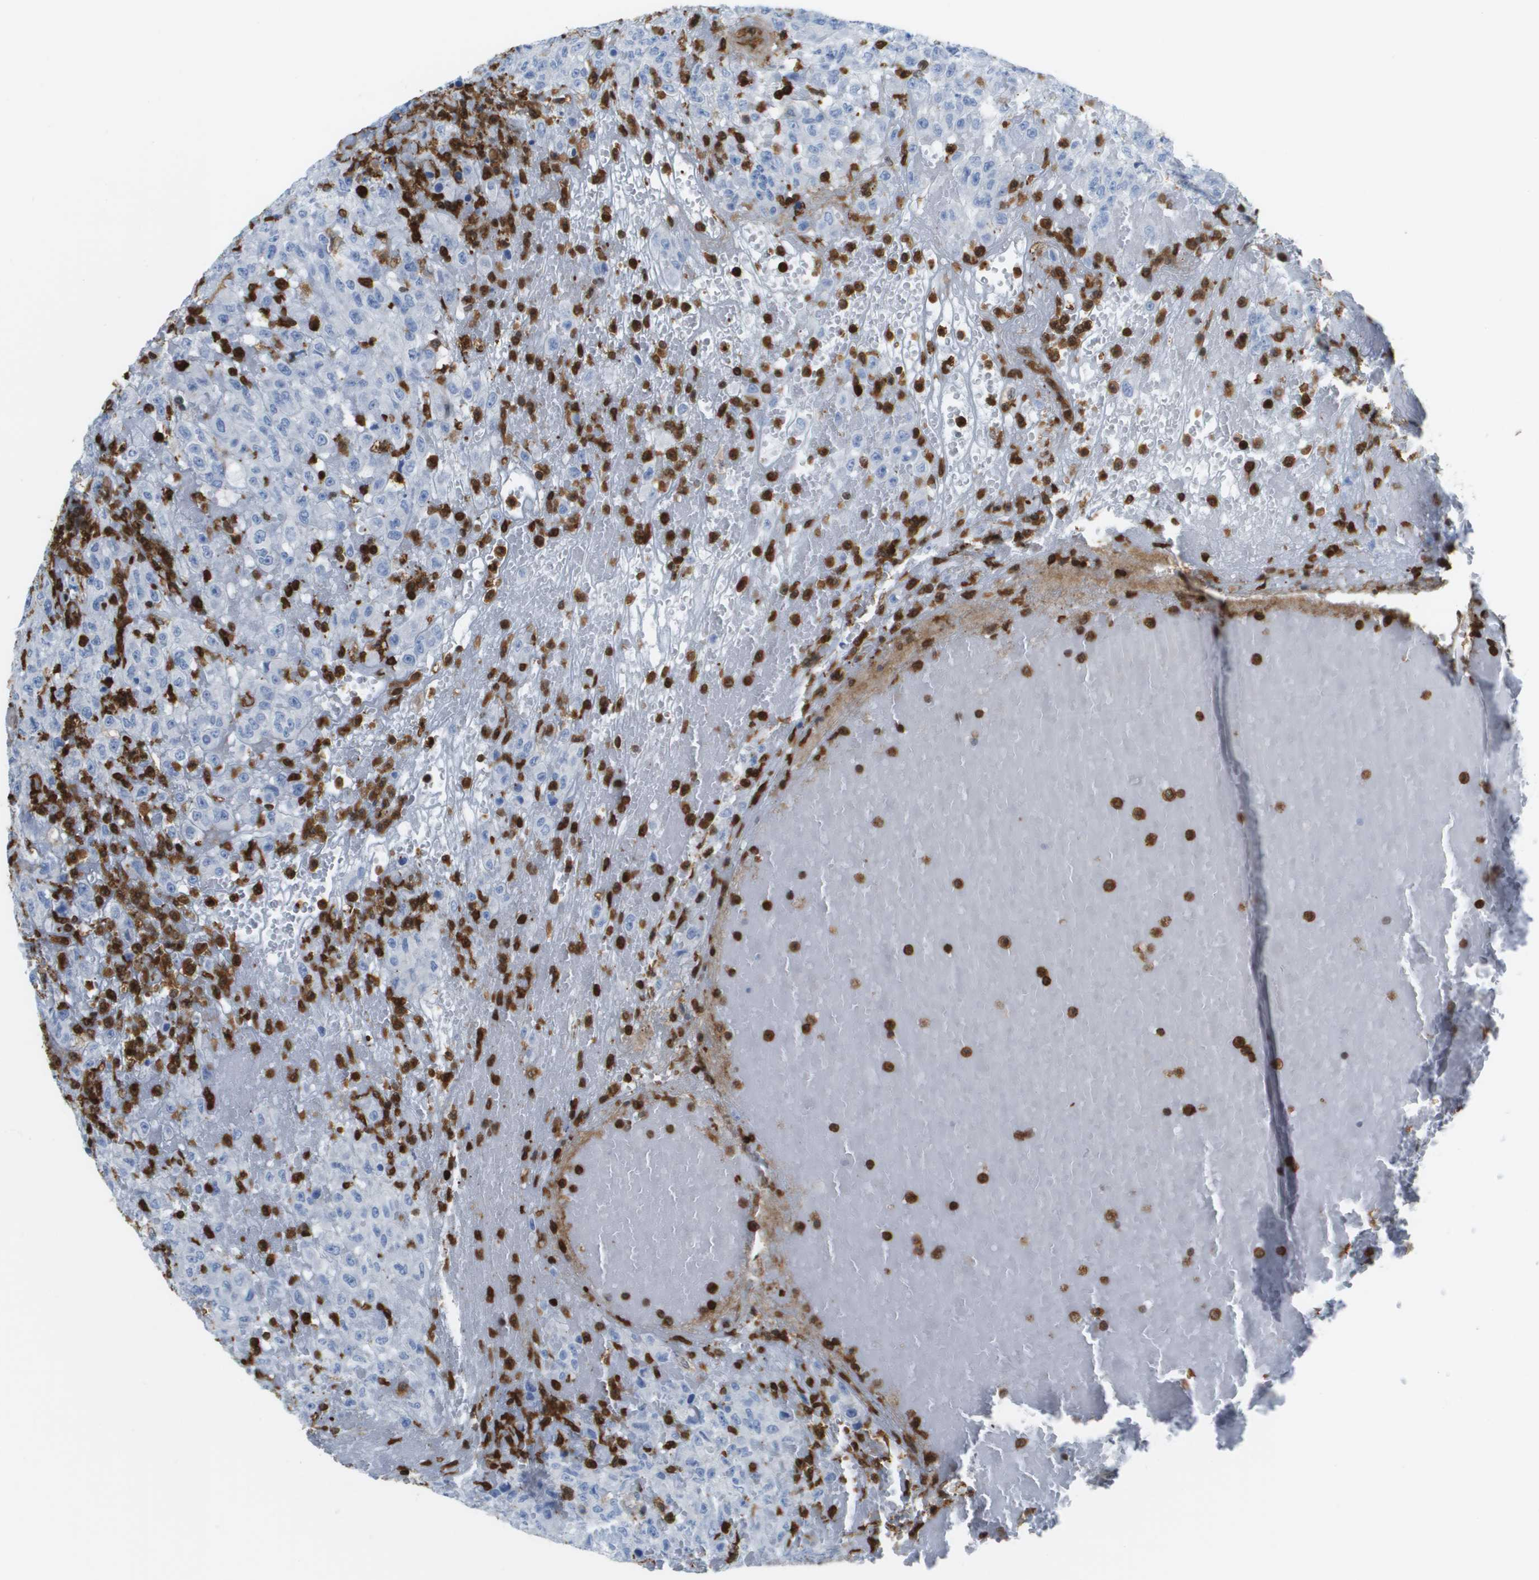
{"staining": {"intensity": "negative", "quantity": "none", "location": "none"}, "tissue": "urothelial cancer", "cell_type": "Tumor cells", "image_type": "cancer", "snomed": [{"axis": "morphology", "description": "Urothelial carcinoma, High grade"}, {"axis": "topography", "description": "Urinary bladder"}], "caption": "Histopathology image shows no protein staining in tumor cells of high-grade urothelial carcinoma tissue.", "gene": "DOCK5", "patient": {"sex": "male", "age": 46}}